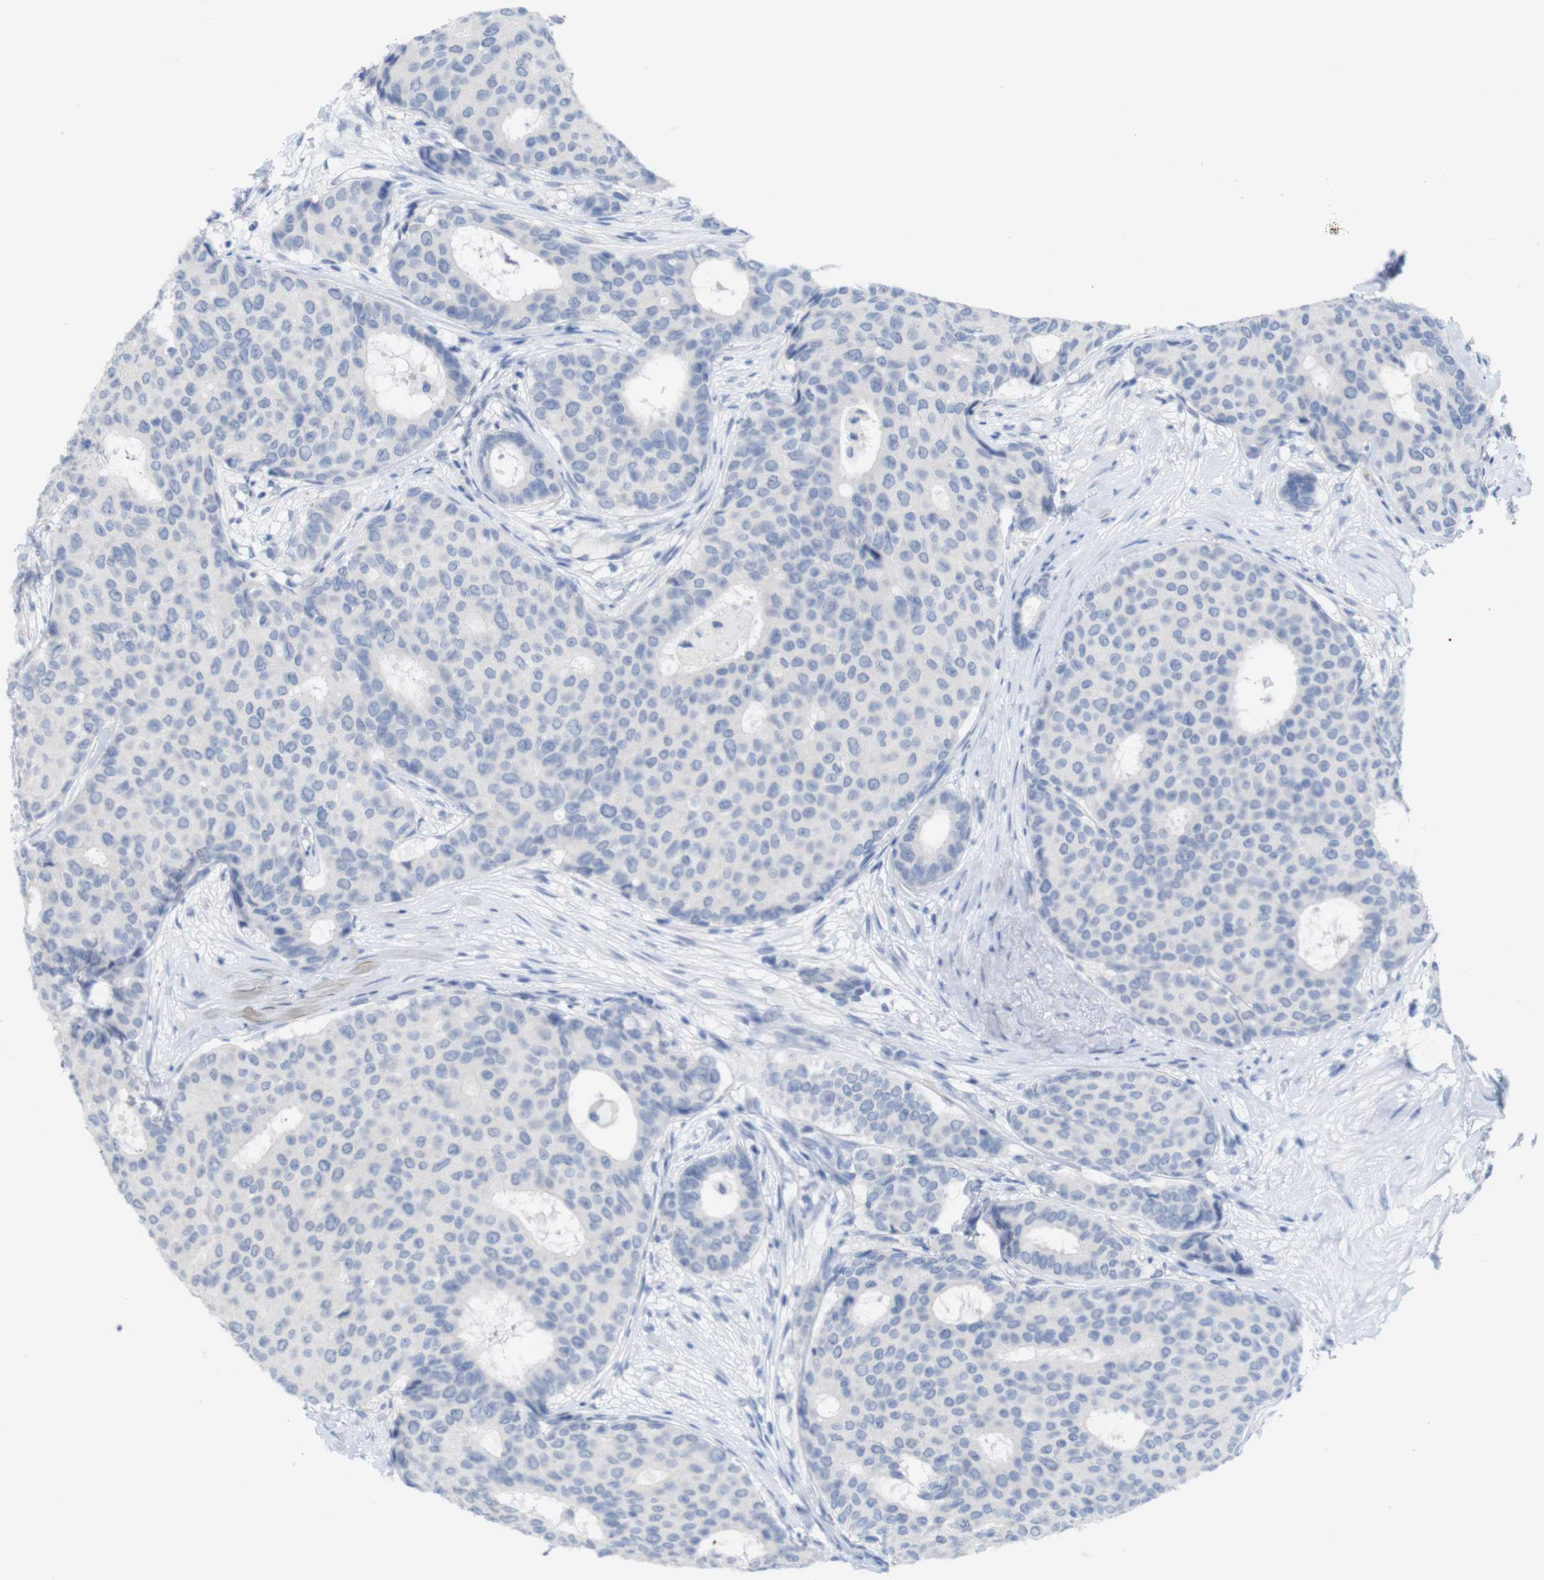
{"staining": {"intensity": "negative", "quantity": "none", "location": "none"}, "tissue": "breast cancer", "cell_type": "Tumor cells", "image_type": "cancer", "snomed": [{"axis": "morphology", "description": "Duct carcinoma"}, {"axis": "topography", "description": "Breast"}], "caption": "This image is of breast invasive ductal carcinoma stained with immunohistochemistry (IHC) to label a protein in brown with the nuclei are counter-stained blue. There is no expression in tumor cells.", "gene": "PNMA1", "patient": {"sex": "female", "age": 75}}